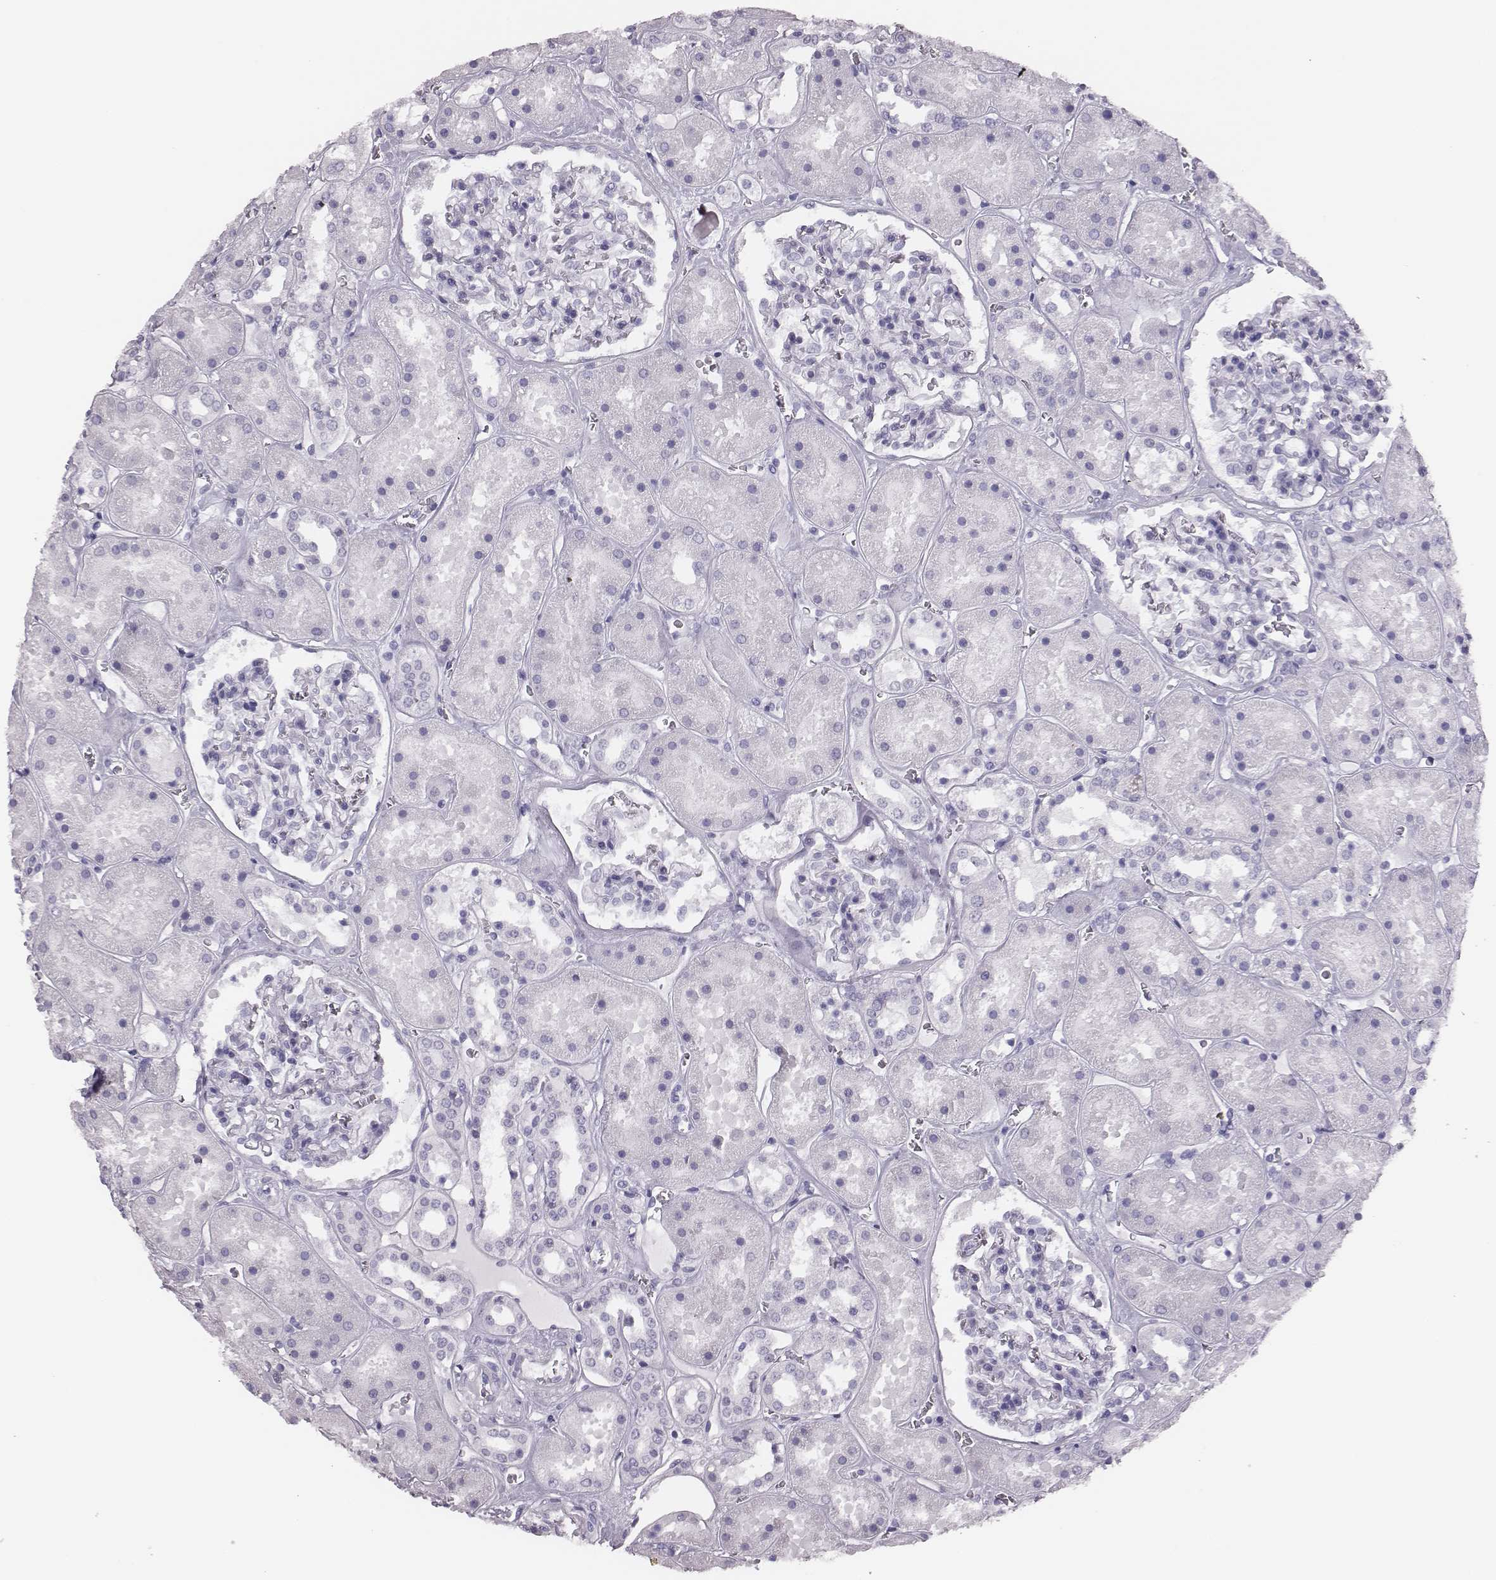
{"staining": {"intensity": "negative", "quantity": "none", "location": "none"}, "tissue": "kidney", "cell_type": "Cells in glomeruli", "image_type": "normal", "snomed": [{"axis": "morphology", "description": "Normal tissue, NOS"}, {"axis": "topography", "description": "Kidney"}], "caption": "A histopathology image of human kidney is negative for staining in cells in glomeruli. (DAB (3,3'-diaminobenzidine) IHC visualized using brightfield microscopy, high magnification).", "gene": "H1", "patient": {"sex": "female", "age": 41}}